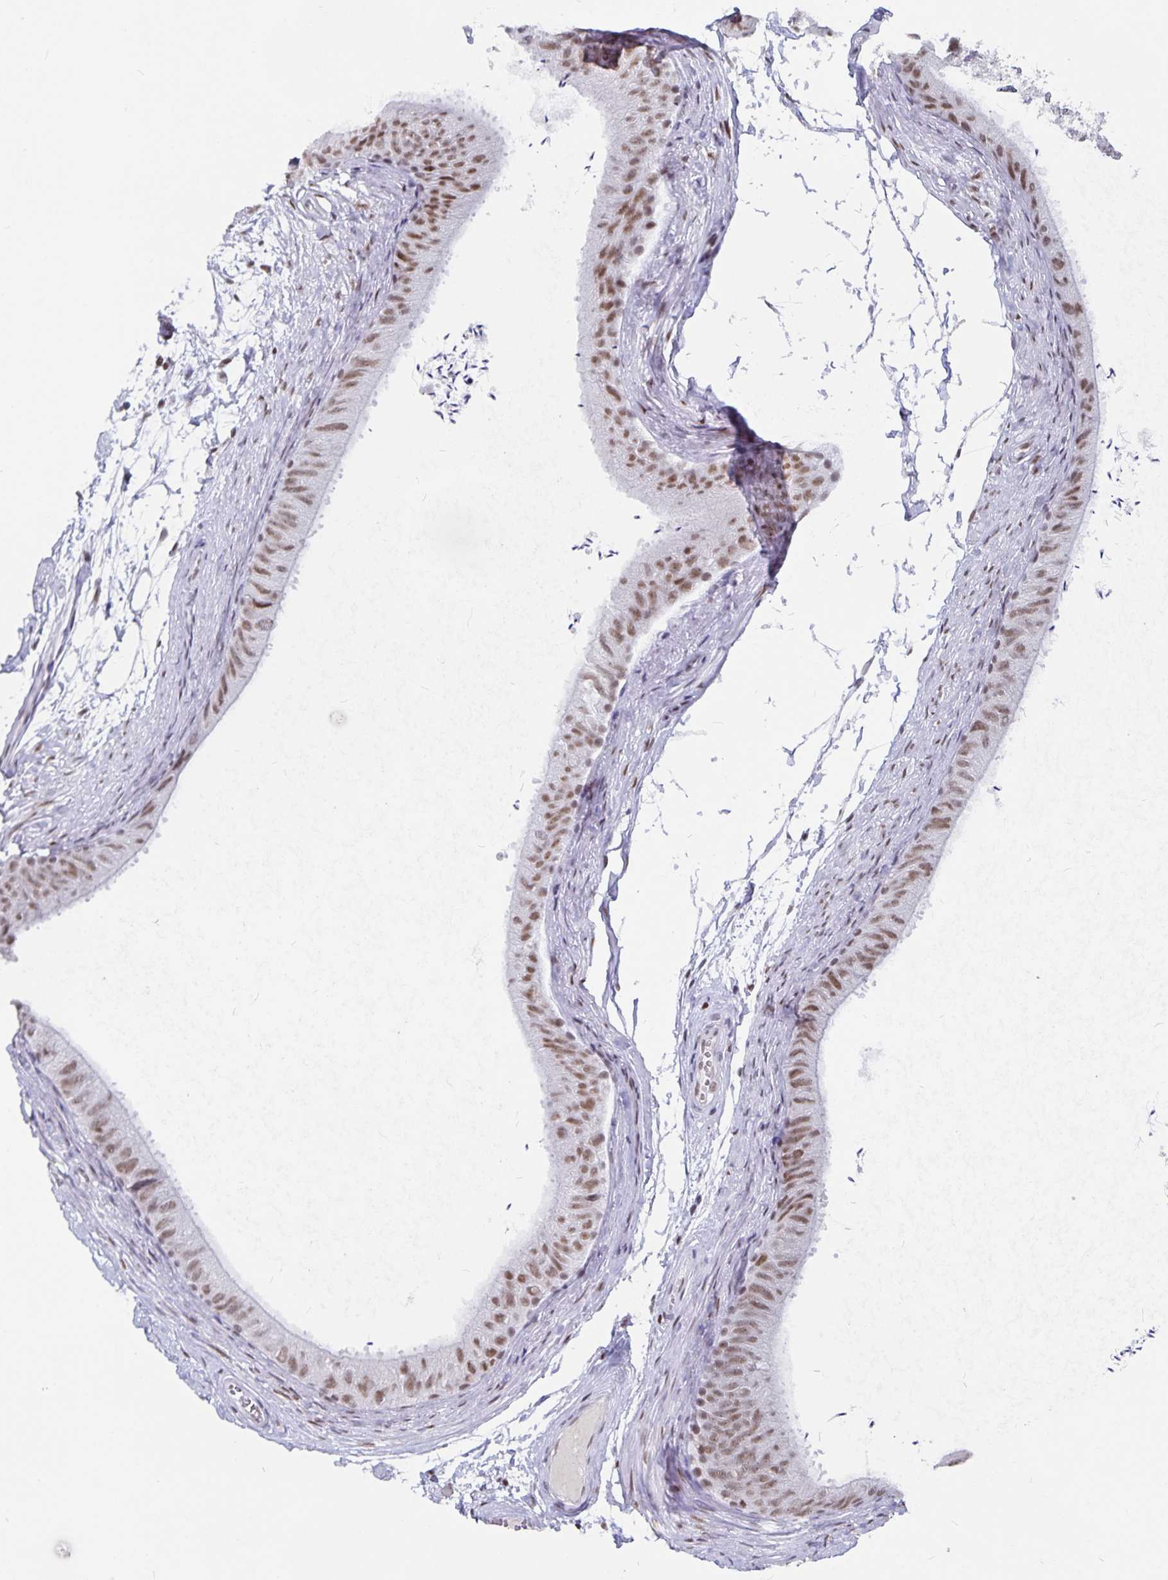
{"staining": {"intensity": "moderate", "quantity": ">75%", "location": "nuclear"}, "tissue": "epididymis", "cell_type": "Glandular cells", "image_type": "normal", "snomed": [{"axis": "morphology", "description": "Normal tissue, NOS"}, {"axis": "topography", "description": "Epididymis, spermatic cord, NOS"}, {"axis": "topography", "description": "Epididymis"}, {"axis": "topography", "description": "Peripheral nerve tissue"}], "caption": "High-magnification brightfield microscopy of normal epididymis stained with DAB (brown) and counterstained with hematoxylin (blue). glandular cells exhibit moderate nuclear expression is identified in about>75% of cells.", "gene": "PBX2", "patient": {"sex": "male", "age": 29}}